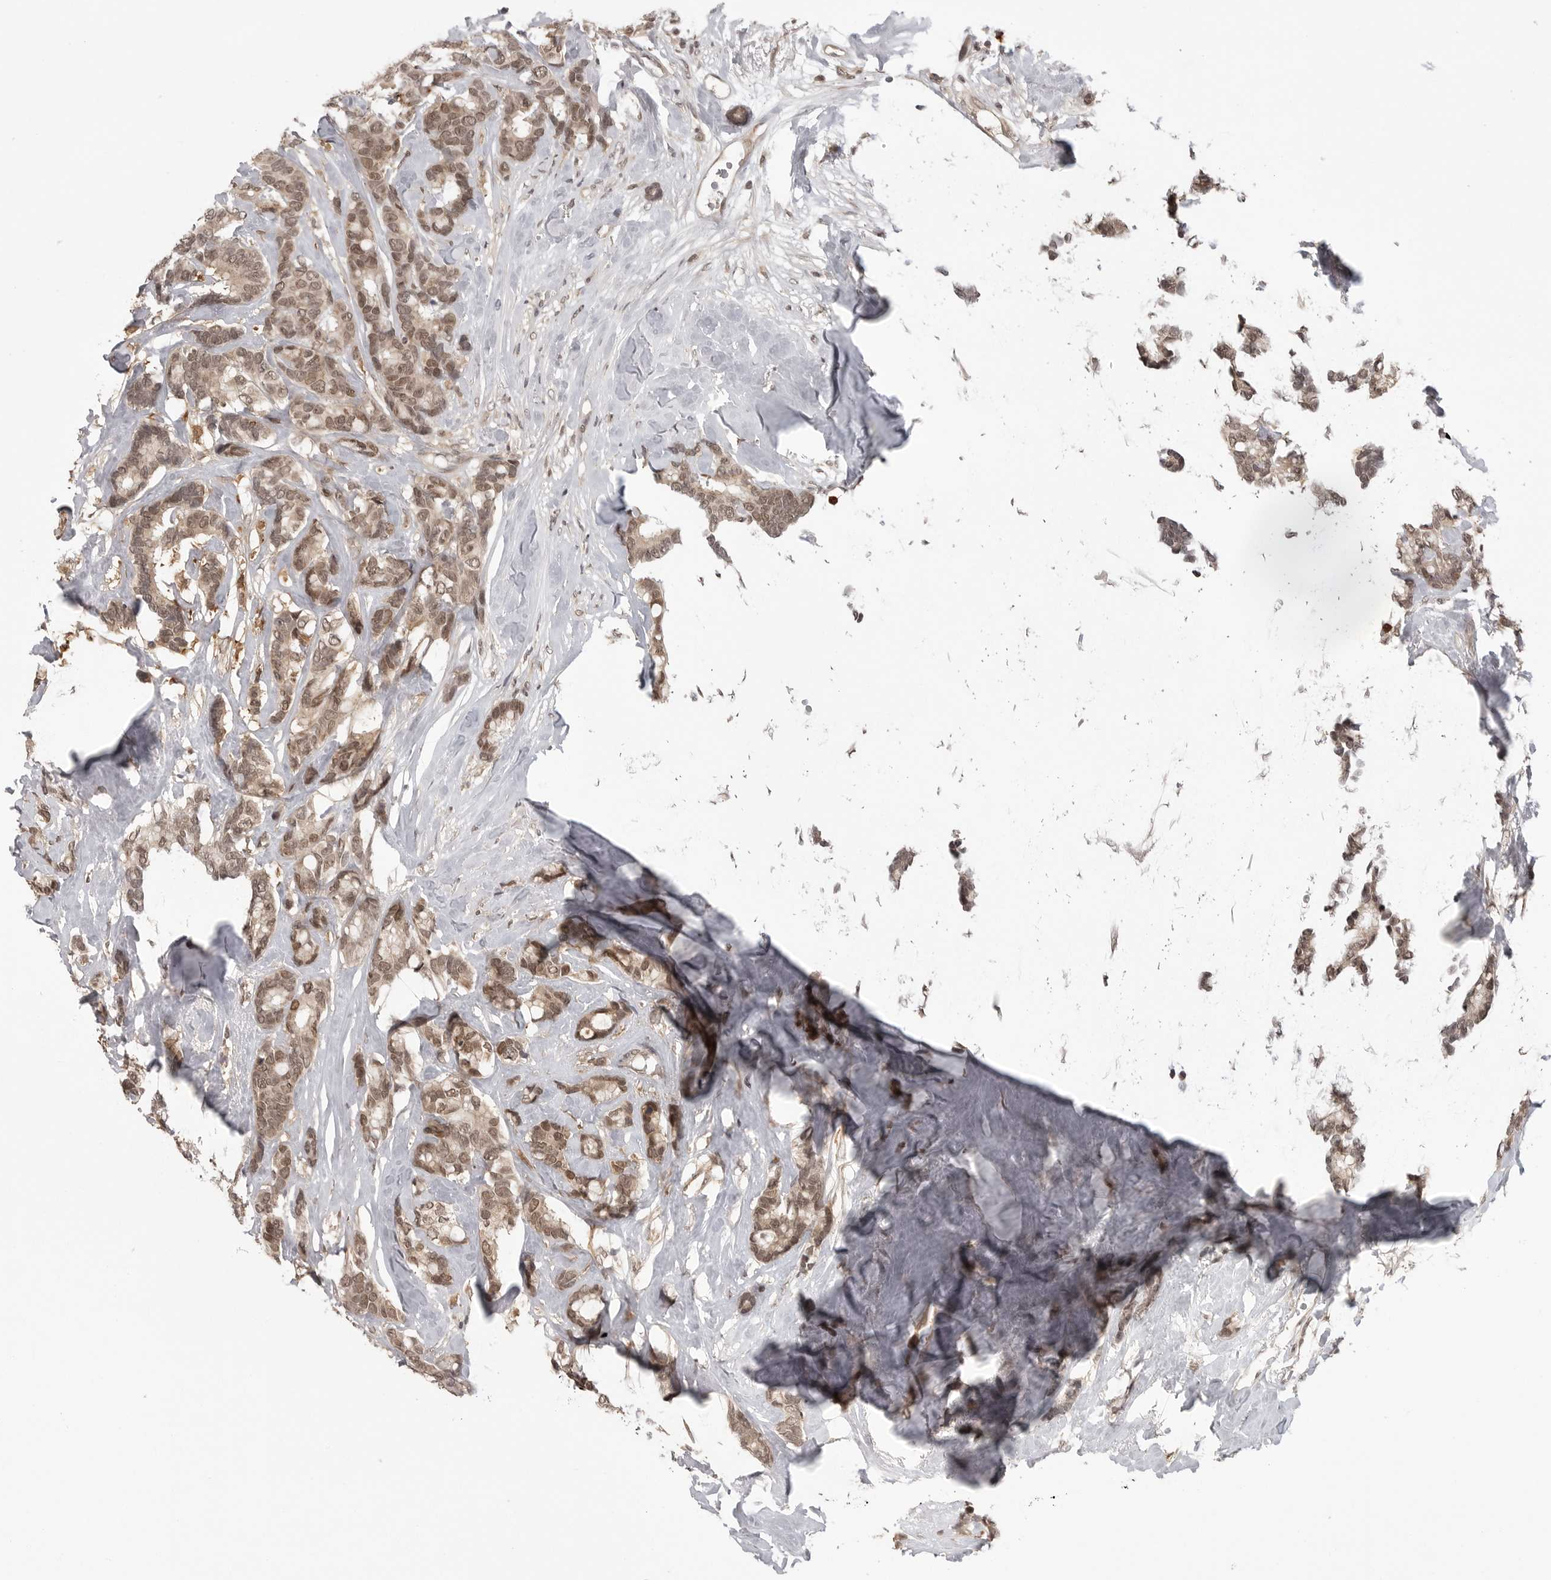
{"staining": {"intensity": "moderate", "quantity": ">75%", "location": "cytoplasmic/membranous,nuclear"}, "tissue": "breast cancer", "cell_type": "Tumor cells", "image_type": "cancer", "snomed": [{"axis": "morphology", "description": "Duct carcinoma"}, {"axis": "topography", "description": "Breast"}], "caption": "Moderate cytoplasmic/membranous and nuclear positivity for a protein is seen in approximately >75% of tumor cells of breast cancer using IHC.", "gene": "PEG3", "patient": {"sex": "female", "age": 87}}